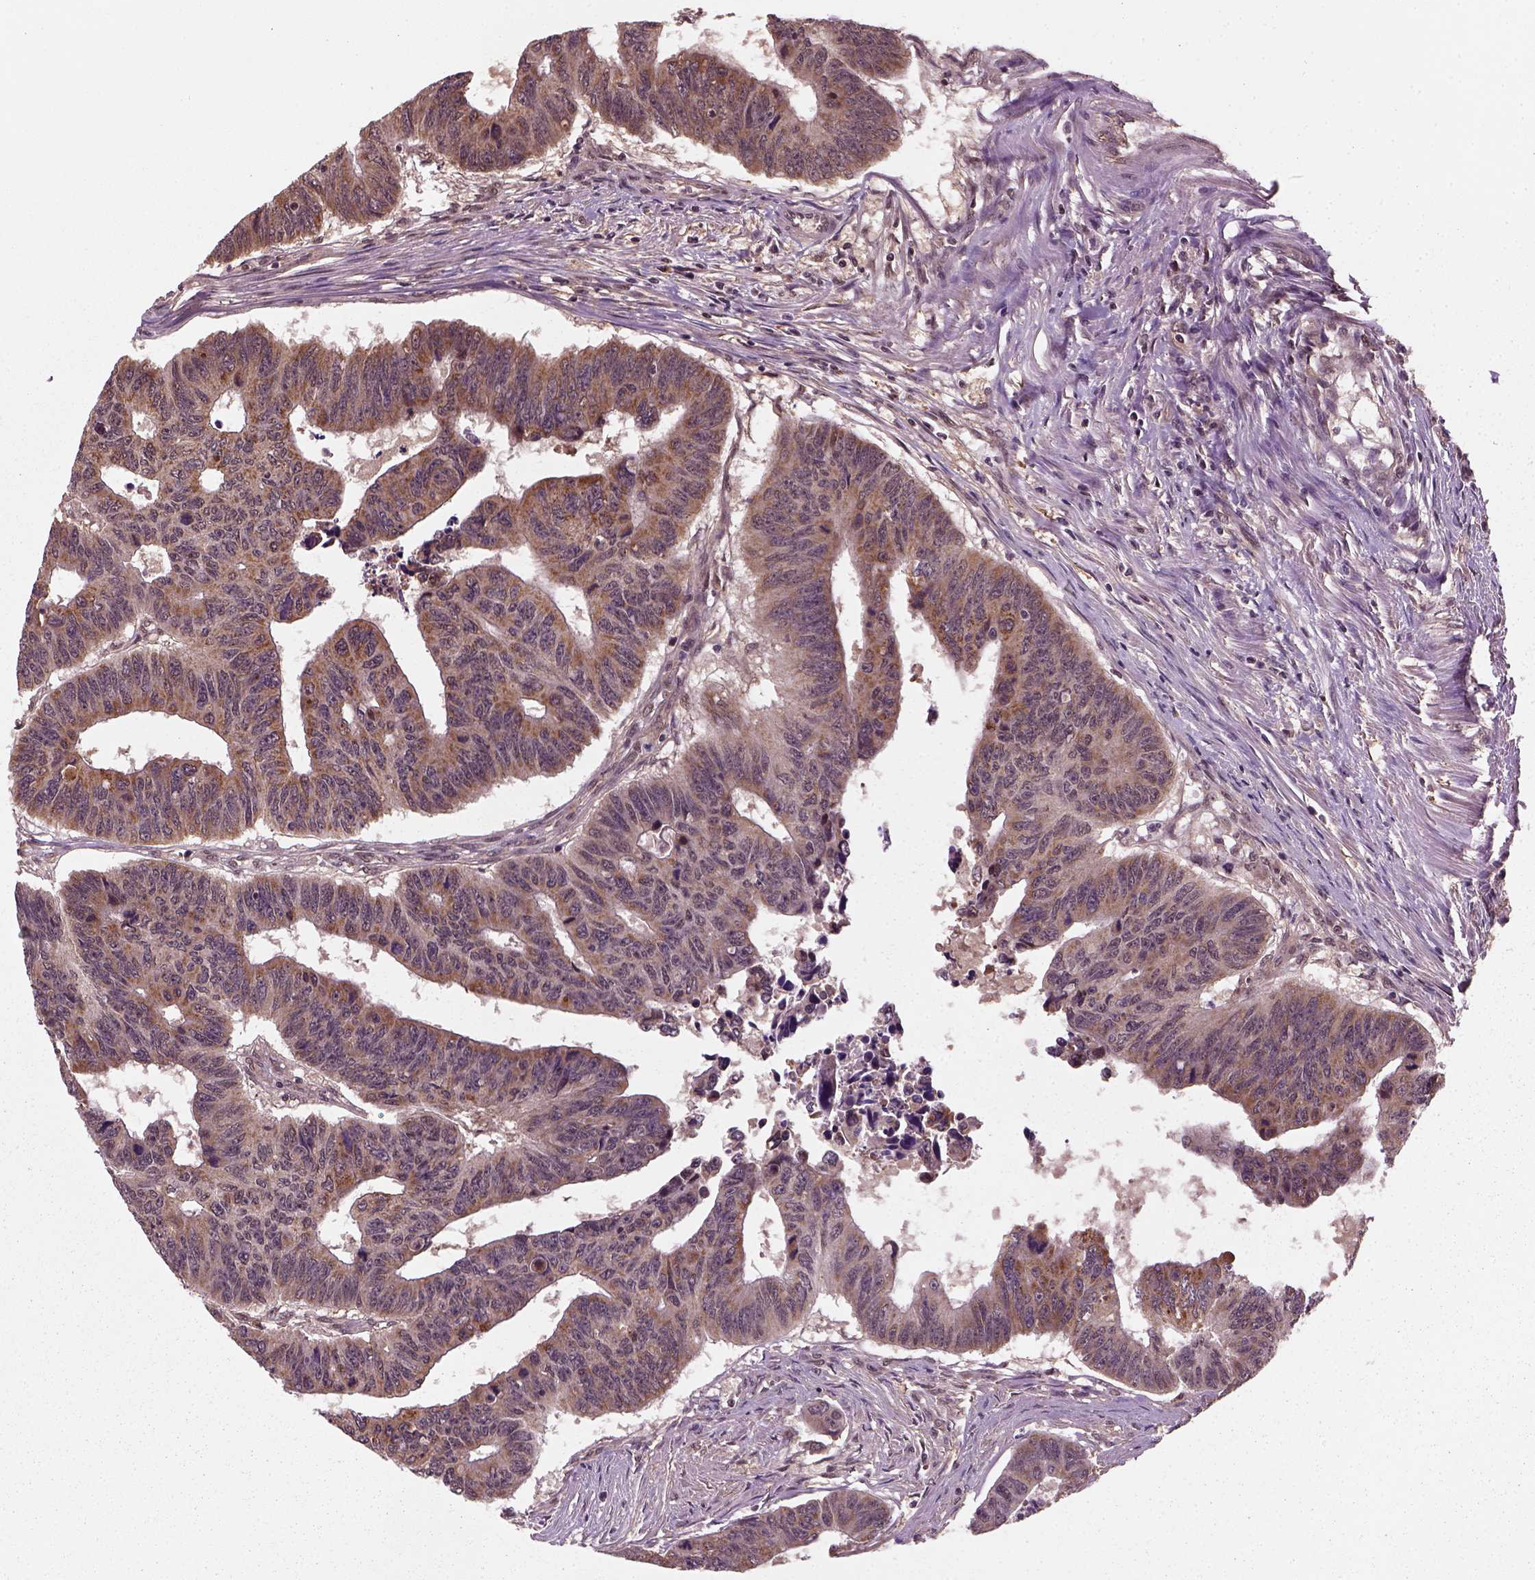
{"staining": {"intensity": "moderate", "quantity": ">75%", "location": "cytoplasmic/membranous"}, "tissue": "colorectal cancer", "cell_type": "Tumor cells", "image_type": "cancer", "snomed": [{"axis": "morphology", "description": "Adenocarcinoma, NOS"}, {"axis": "topography", "description": "Rectum"}], "caption": "Adenocarcinoma (colorectal) stained for a protein (brown) exhibits moderate cytoplasmic/membranous positive expression in approximately >75% of tumor cells.", "gene": "NUDT9", "patient": {"sex": "female", "age": 85}}